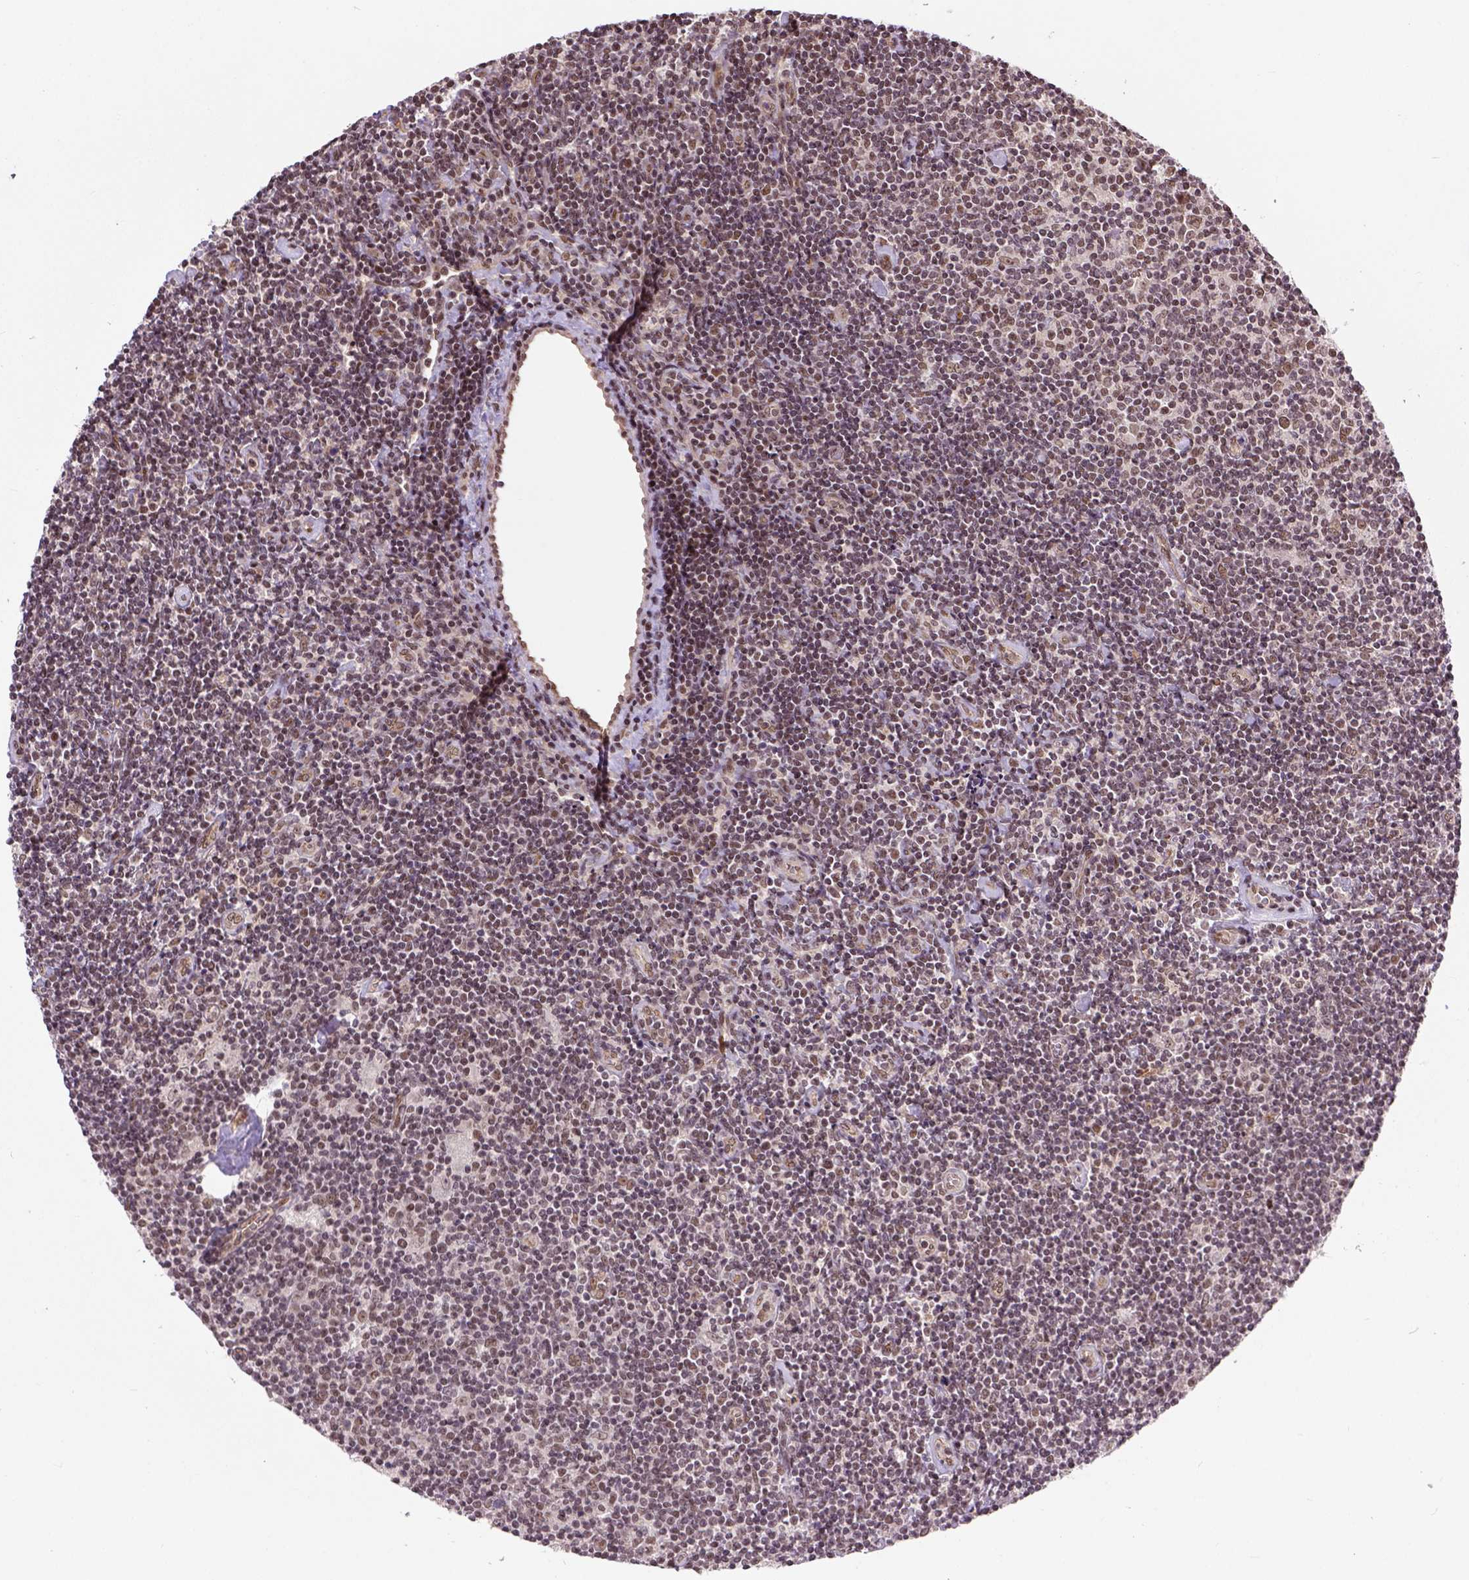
{"staining": {"intensity": "weak", "quantity": ">75%", "location": "nuclear"}, "tissue": "lymphoma", "cell_type": "Tumor cells", "image_type": "cancer", "snomed": [{"axis": "morphology", "description": "Hodgkin's disease, NOS"}, {"axis": "topography", "description": "Lymph node"}], "caption": "Lymphoma stained for a protein demonstrates weak nuclear positivity in tumor cells.", "gene": "ZNF630", "patient": {"sex": "male", "age": 40}}